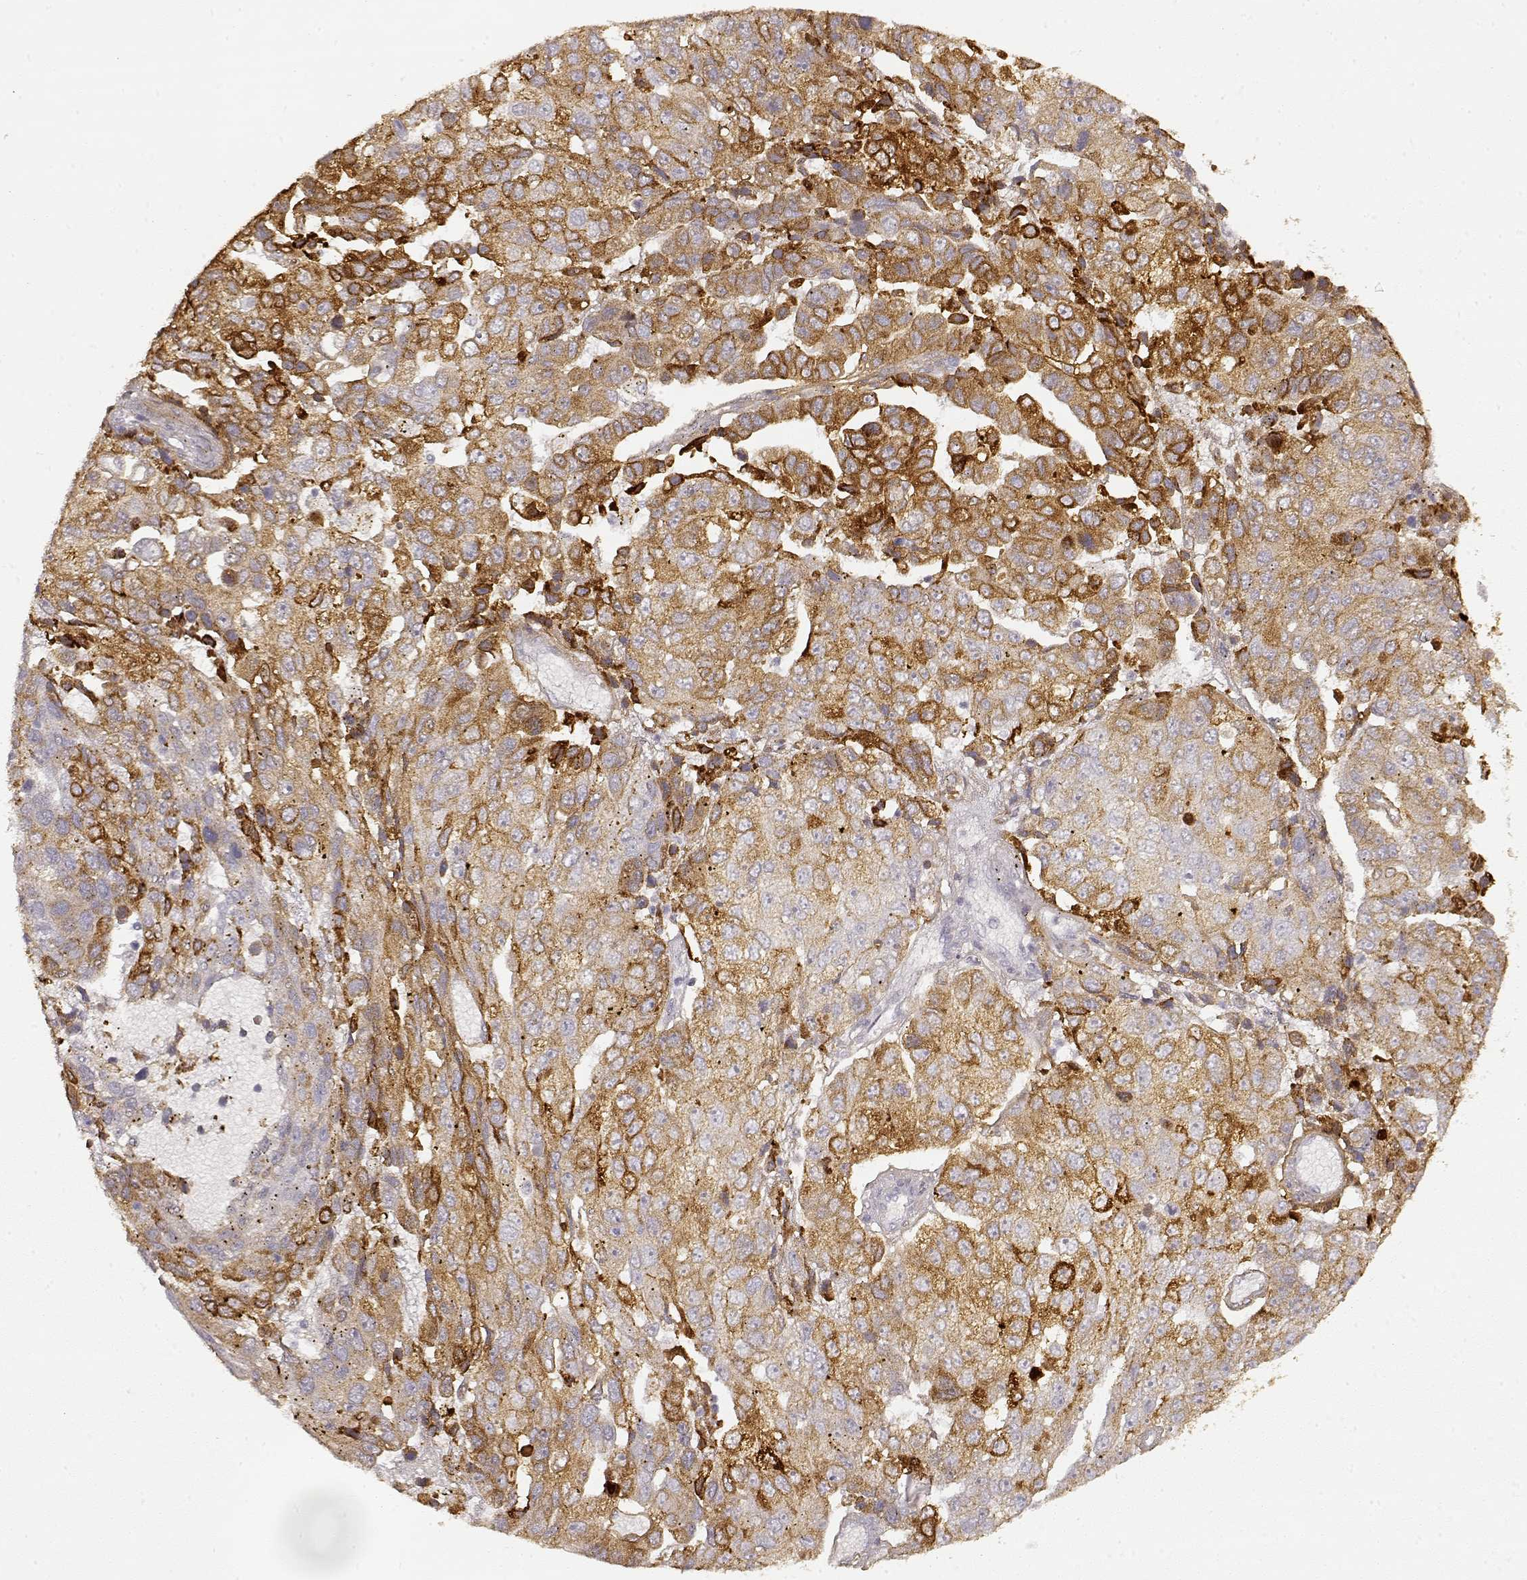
{"staining": {"intensity": "strong", "quantity": ">75%", "location": "cytoplasmic/membranous"}, "tissue": "pancreatic cancer", "cell_type": "Tumor cells", "image_type": "cancer", "snomed": [{"axis": "morphology", "description": "Adenocarcinoma, NOS"}, {"axis": "topography", "description": "Pancreas"}], "caption": "High-power microscopy captured an immunohistochemistry image of pancreatic cancer (adenocarcinoma), revealing strong cytoplasmic/membranous expression in about >75% of tumor cells. Using DAB (brown) and hematoxylin (blue) stains, captured at high magnification using brightfield microscopy.", "gene": "LAMC2", "patient": {"sex": "female", "age": 61}}